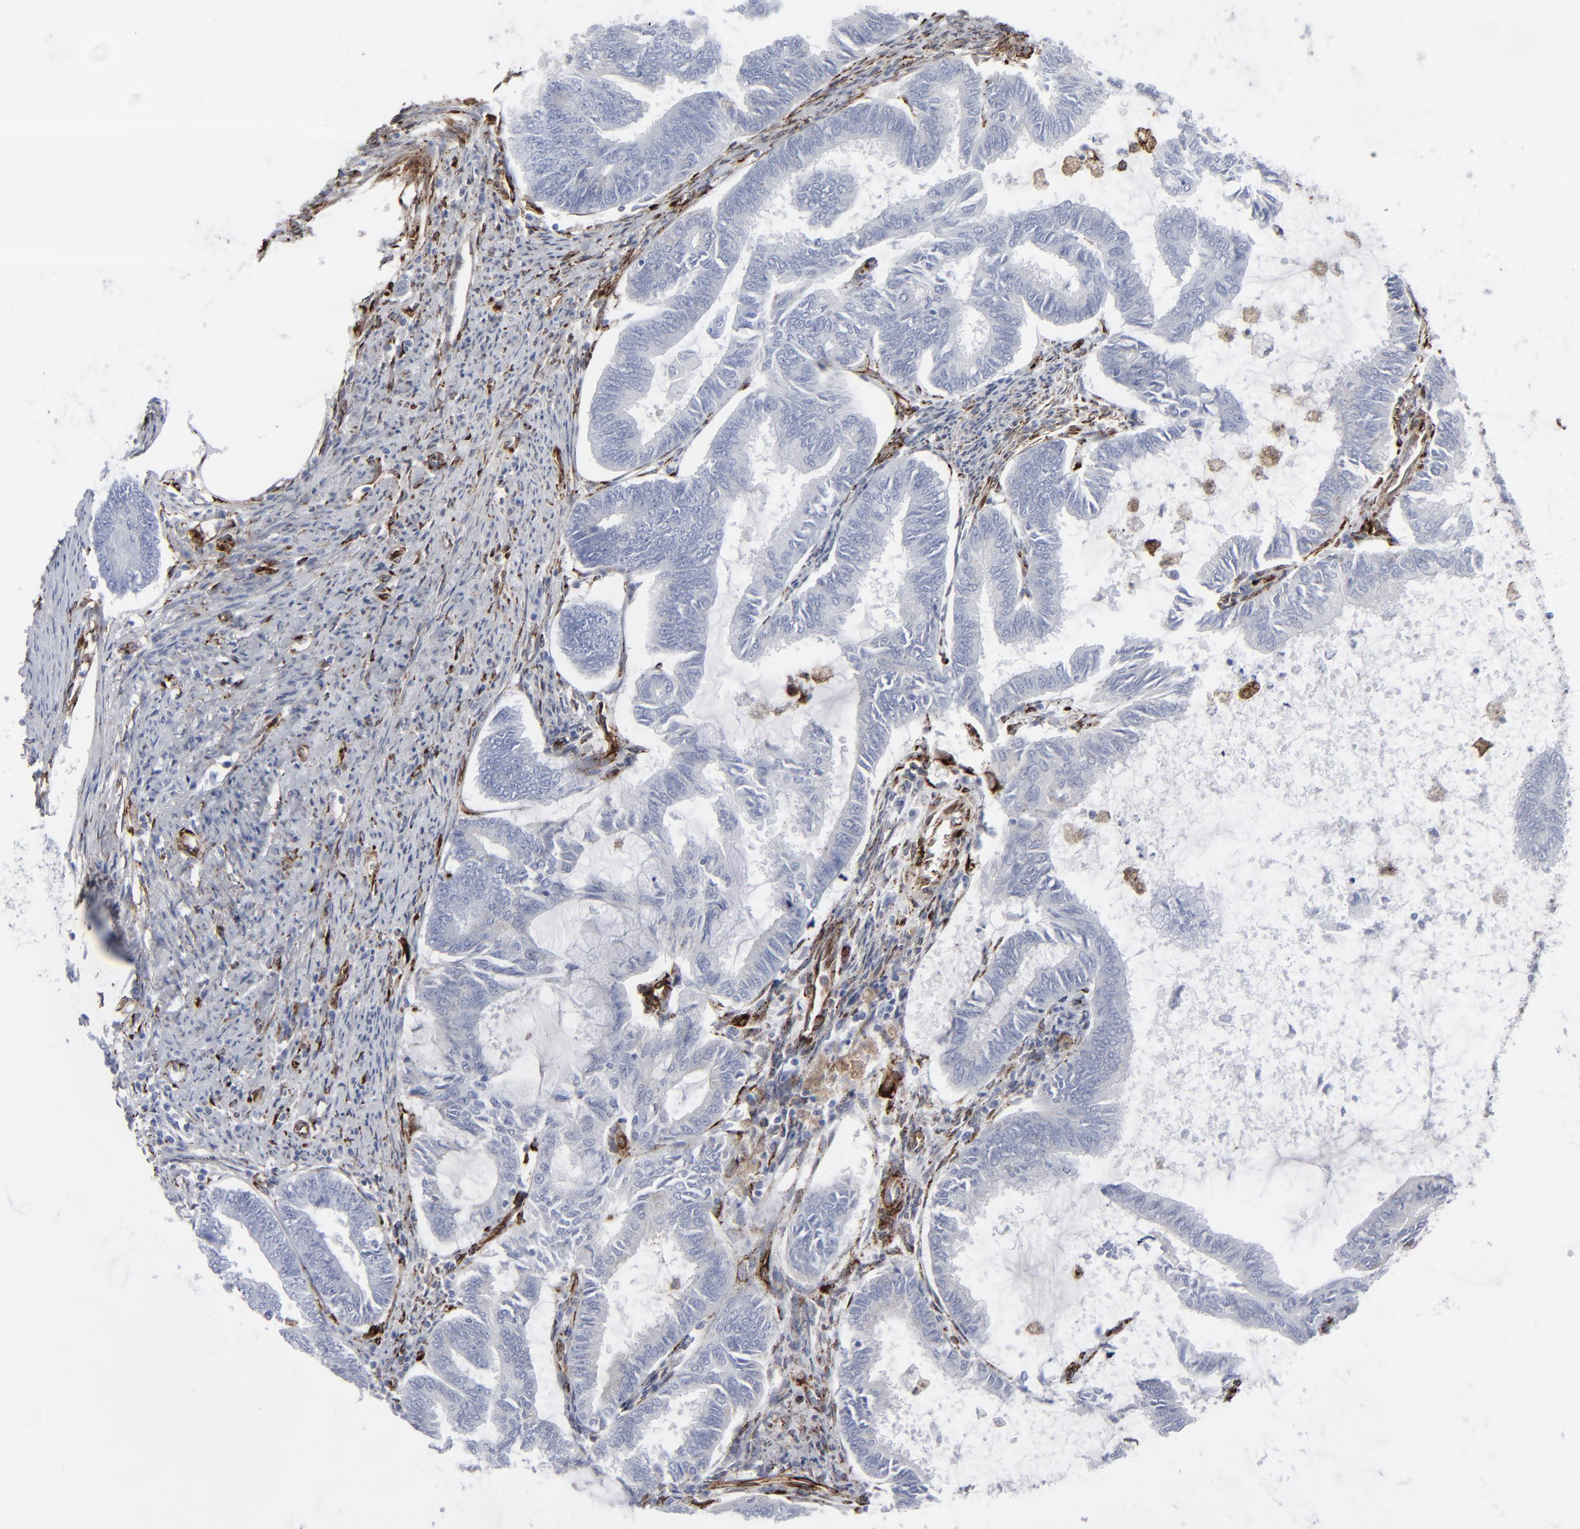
{"staining": {"intensity": "negative", "quantity": "none", "location": "none"}, "tissue": "endometrial cancer", "cell_type": "Tumor cells", "image_type": "cancer", "snomed": [{"axis": "morphology", "description": "Adenocarcinoma, NOS"}, {"axis": "topography", "description": "Endometrium"}], "caption": "Human endometrial cancer stained for a protein using IHC exhibits no expression in tumor cells.", "gene": "SPARC", "patient": {"sex": "female", "age": 86}}